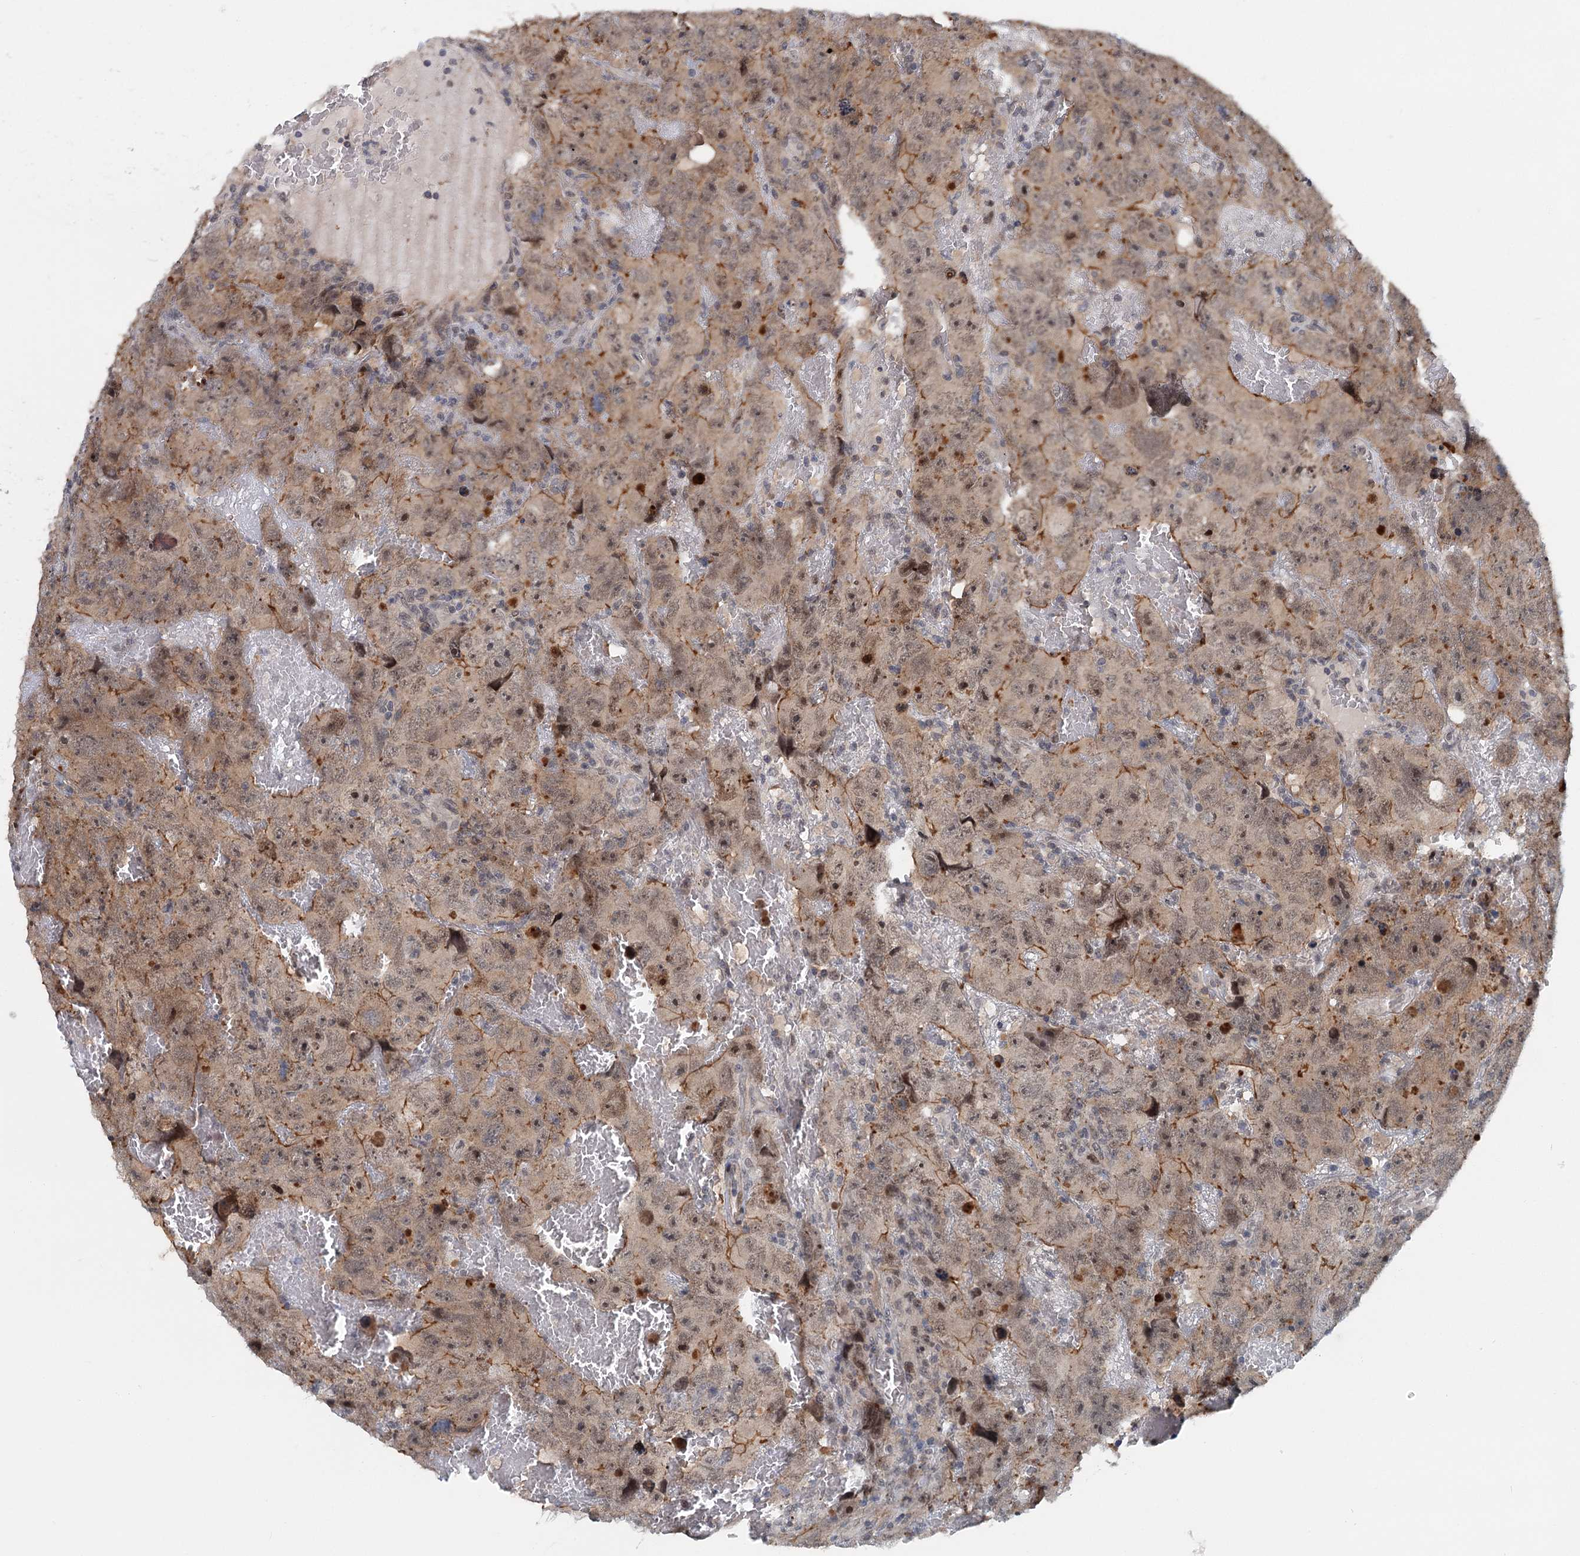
{"staining": {"intensity": "moderate", "quantity": "25%-75%", "location": "cytoplasmic/membranous,nuclear"}, "tissue": "testis cancer", "cell_type": "Tumor cells", "image_type": "cancer", "snomed": [{"axis": "morphology", "description": "Carcinoma, Embryonal, NOS"}, {"axis": "topography", "description": "Testis"}], "caption": "The photomicrograph reveals staining of testis cancer, revealing moderate cytoplasmic/membranous and nuclear protein expression (brown color) within tumor cells.", "gene": "TAS2R42", "patient": {"sex": "male", "age": 45}}